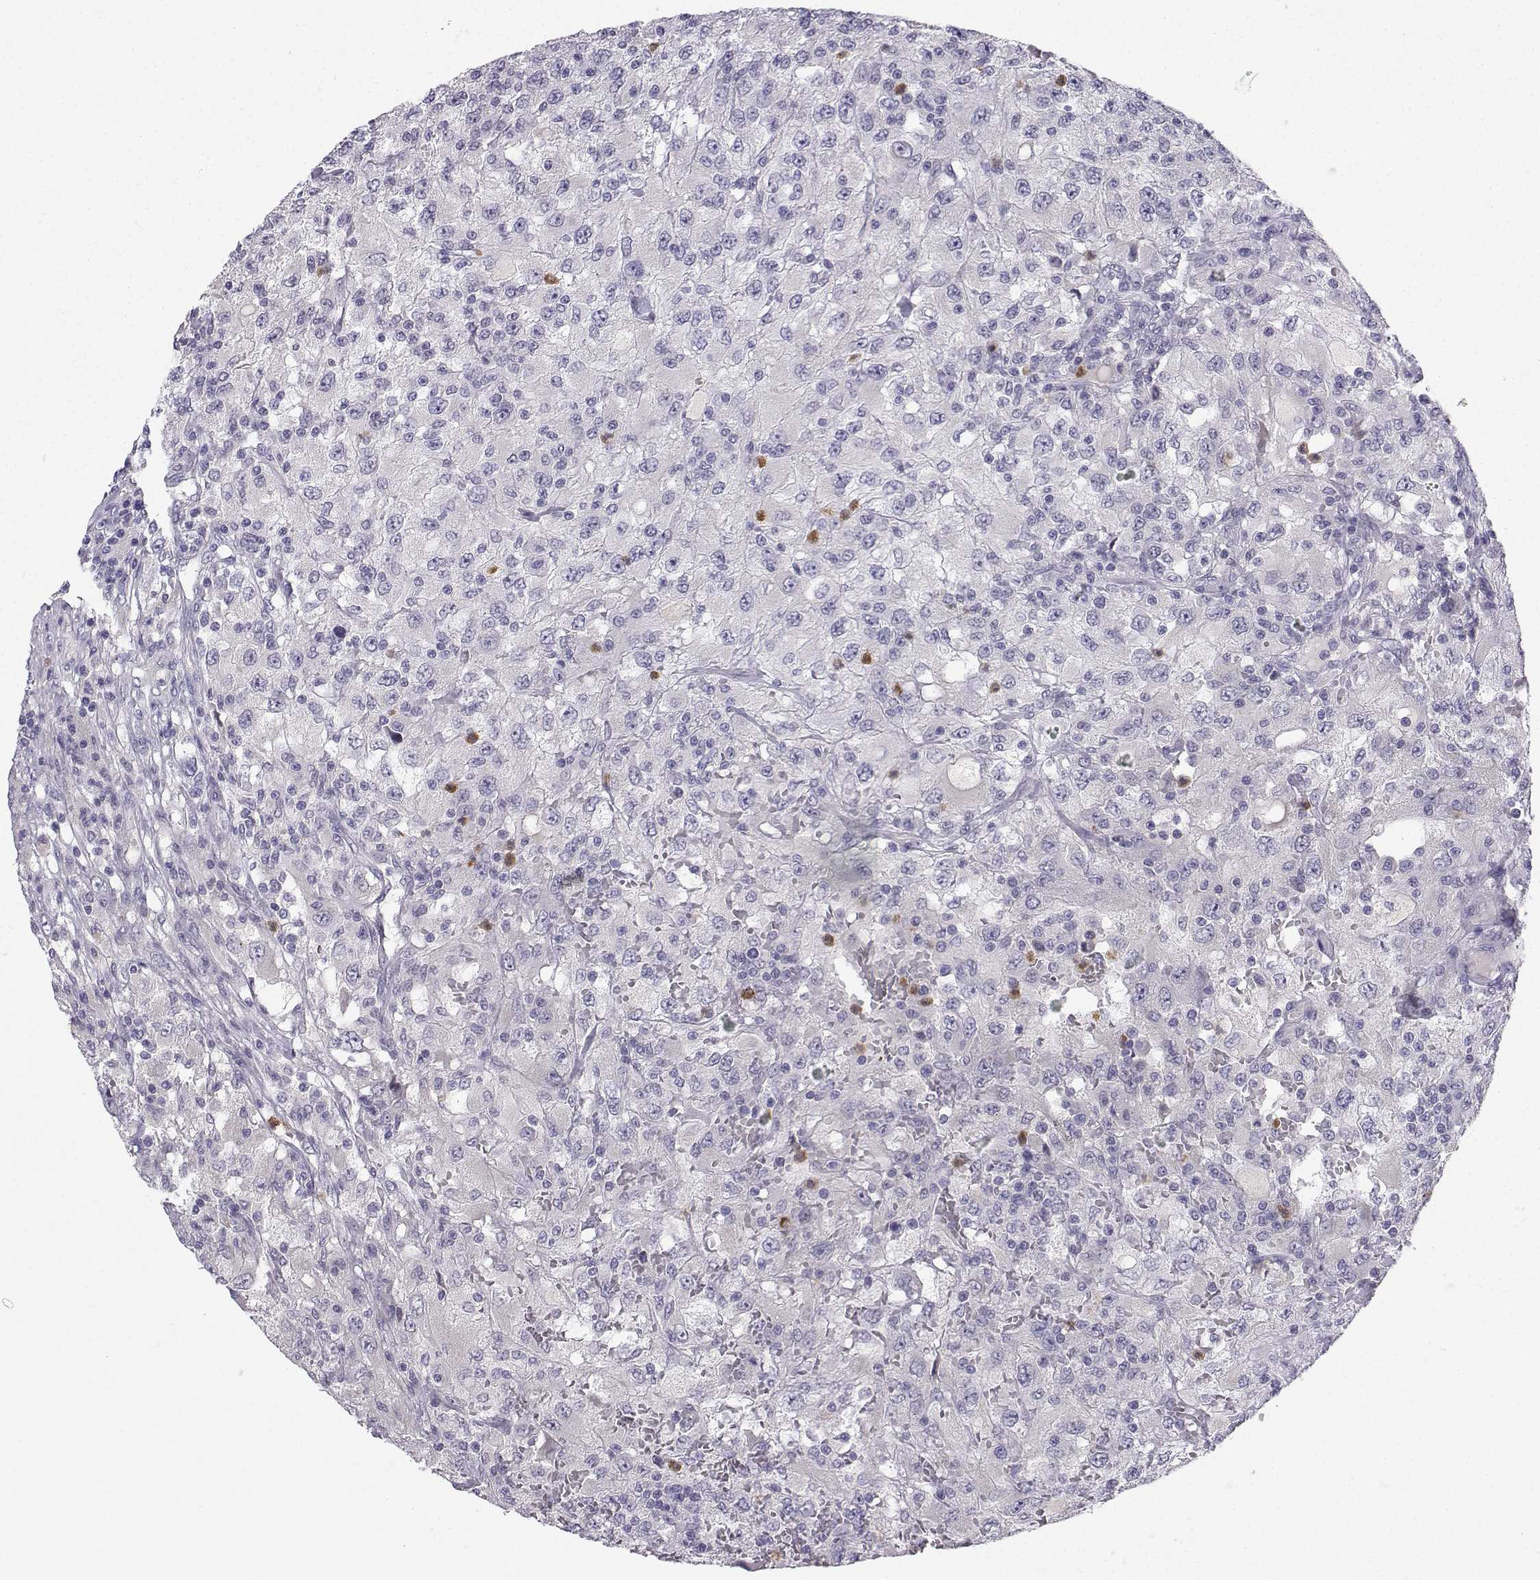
{"staining": {"intensity": "negative", "quantity": "none", "location": "none"}, "tissue": "renal cancer", "cell_type": "Tumor cells", "image_type": "cancer", "snomed": [{"axis": "morphology", "description": "Adenocarcinoma, NOS"}, {"axis": "topography", "description": "Kidney"}], "caption": "Tumor cells are negative for brown protein staining in renal adenocarcinoma.", "gene": "CALY", "patient": {"sex": "female", "age": 67}}